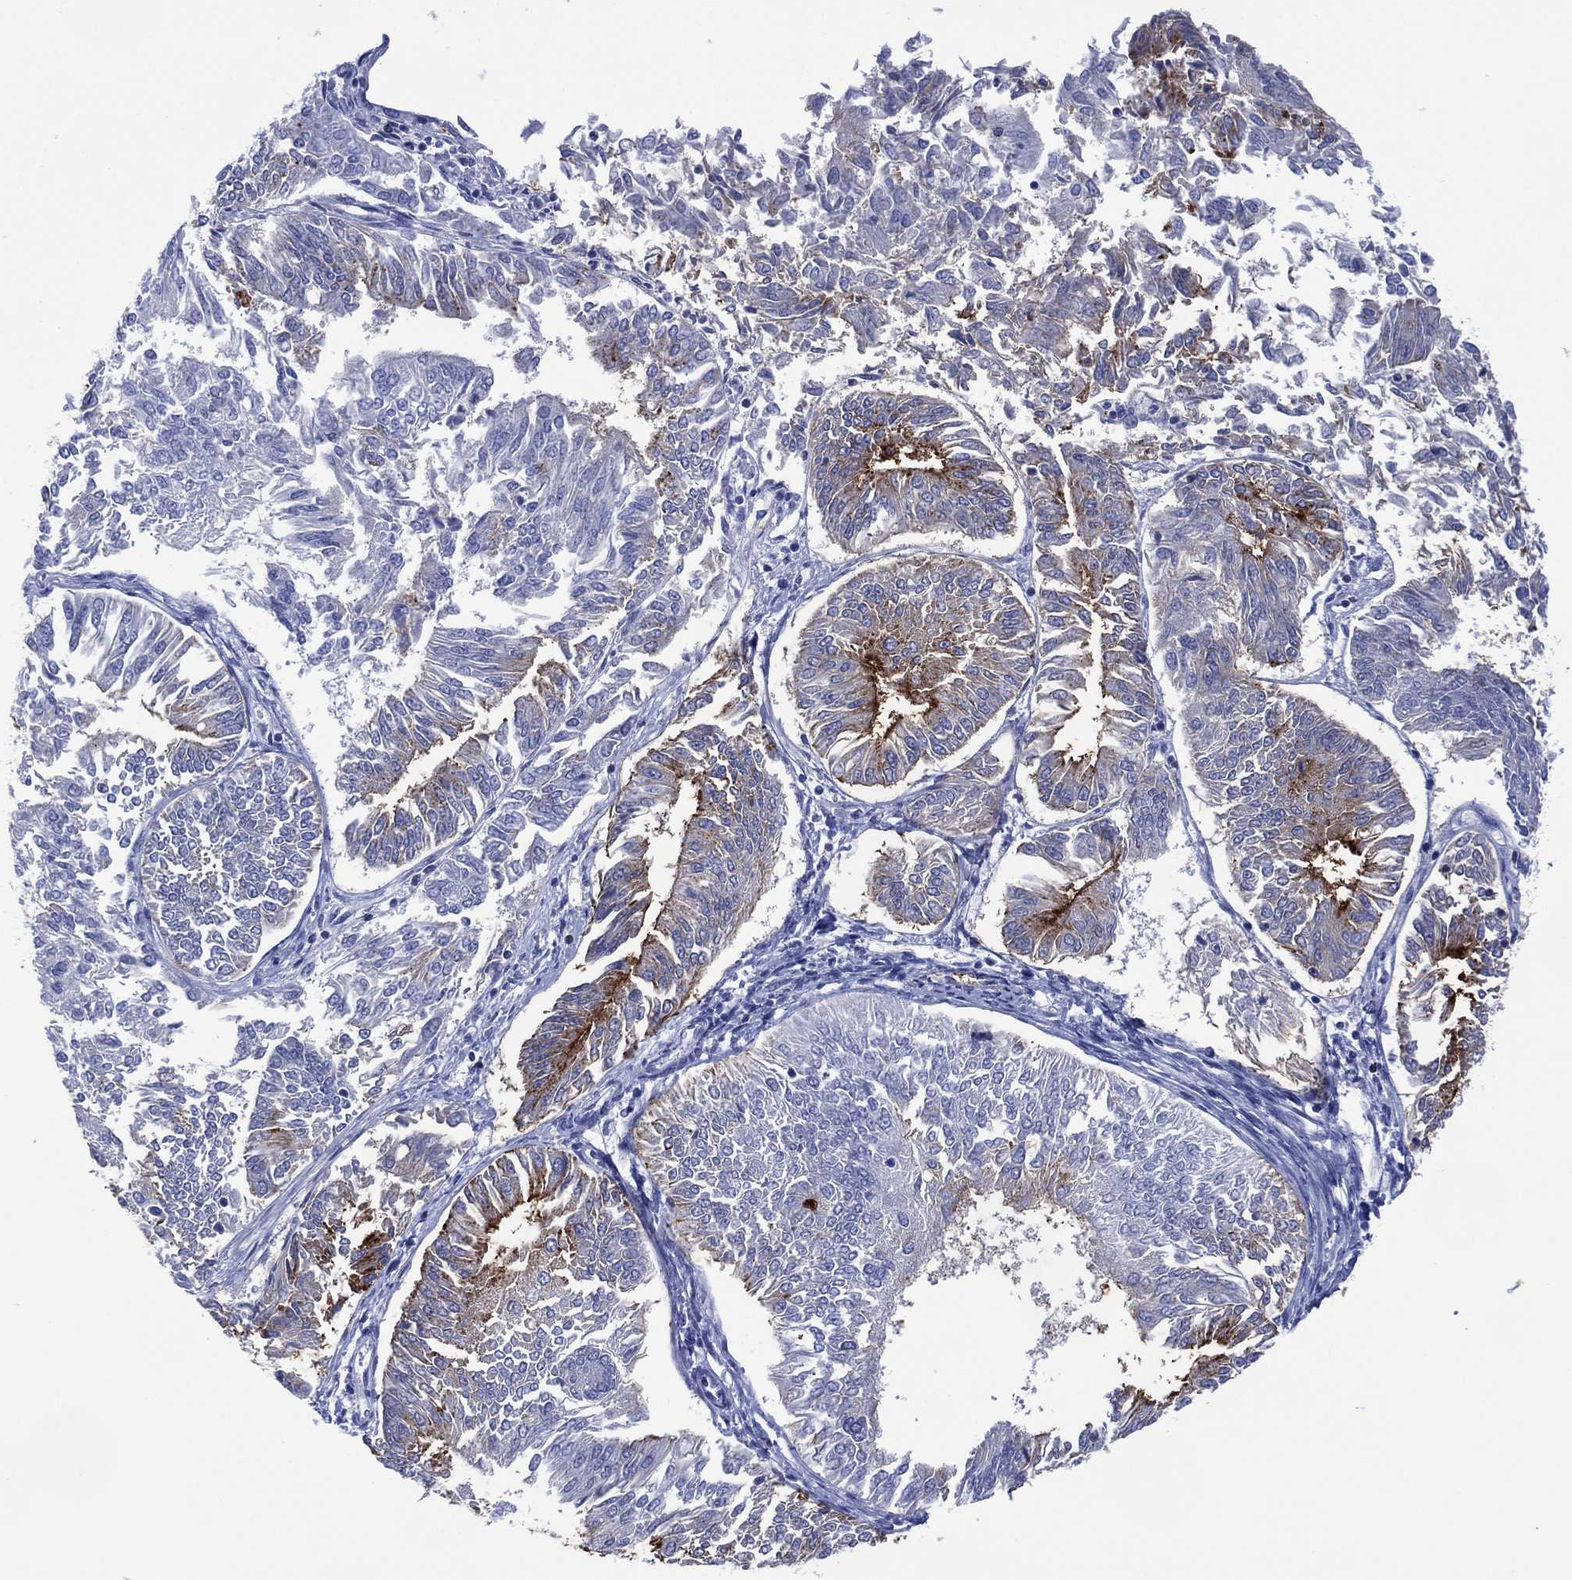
{"staining": {"intensity": "strong", "quantity": "<25%", "location": "cytoplasmic/membranous"}, "tissue": "endometrial cancer", "cell_type": "Tumor cells", "image_type": "cancer", "snomed": [{"axis": "morphology", "description": "Adenocarcinoma, NOS"}, {"axis": "topography", "description": "Endometrium"}], "caption": "Protein expression by immunohistochemistry shows strong cytoplasmic/membranous staining in approximately <25% of tumor cells in adenocarcinoma (endometrial).", "gene": "DPP4", "patient": {"sex": "female", "age": 58}}